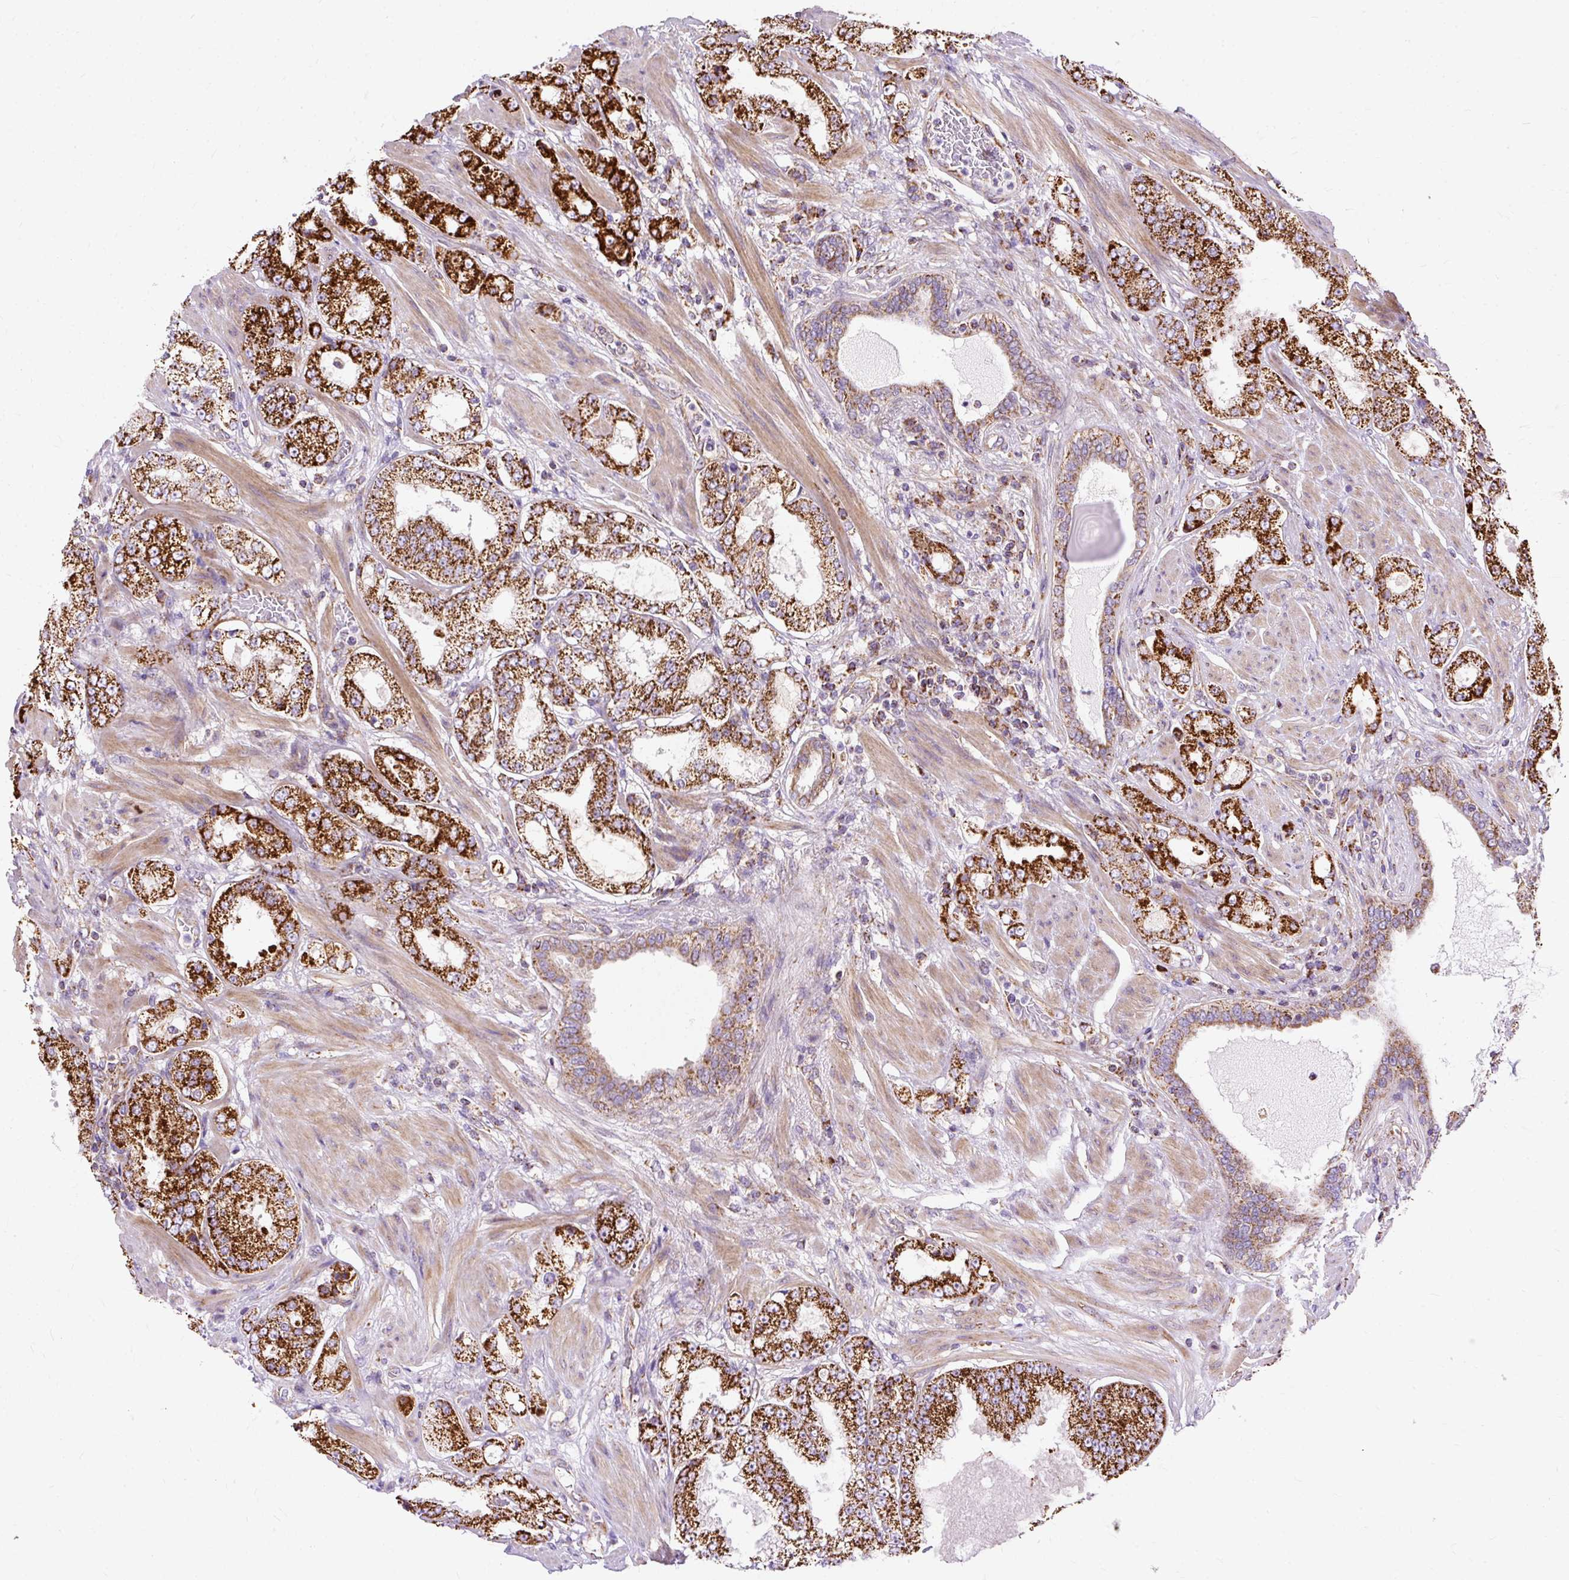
{"staining": {"intensity": "strong", "quantity": ">75%", "location": "cytoplasmic/membranous"}, "tissue": "prostate cancer", "cell_type": "Tumor cells", "image_type": "cancer", "snomed": [{"axis": "morphology", "description": "Adenocarcinoma, High grade"}, {"axis": "topography", "description": "Prostate"}], "caption": "Prostate high-grade adenocarcinoma stained for a protein shows strong cytoplasmic/membranous positivity in tumor cells.", "gene": "CEP290", "patient": {"sex": "male", "age": 68}}